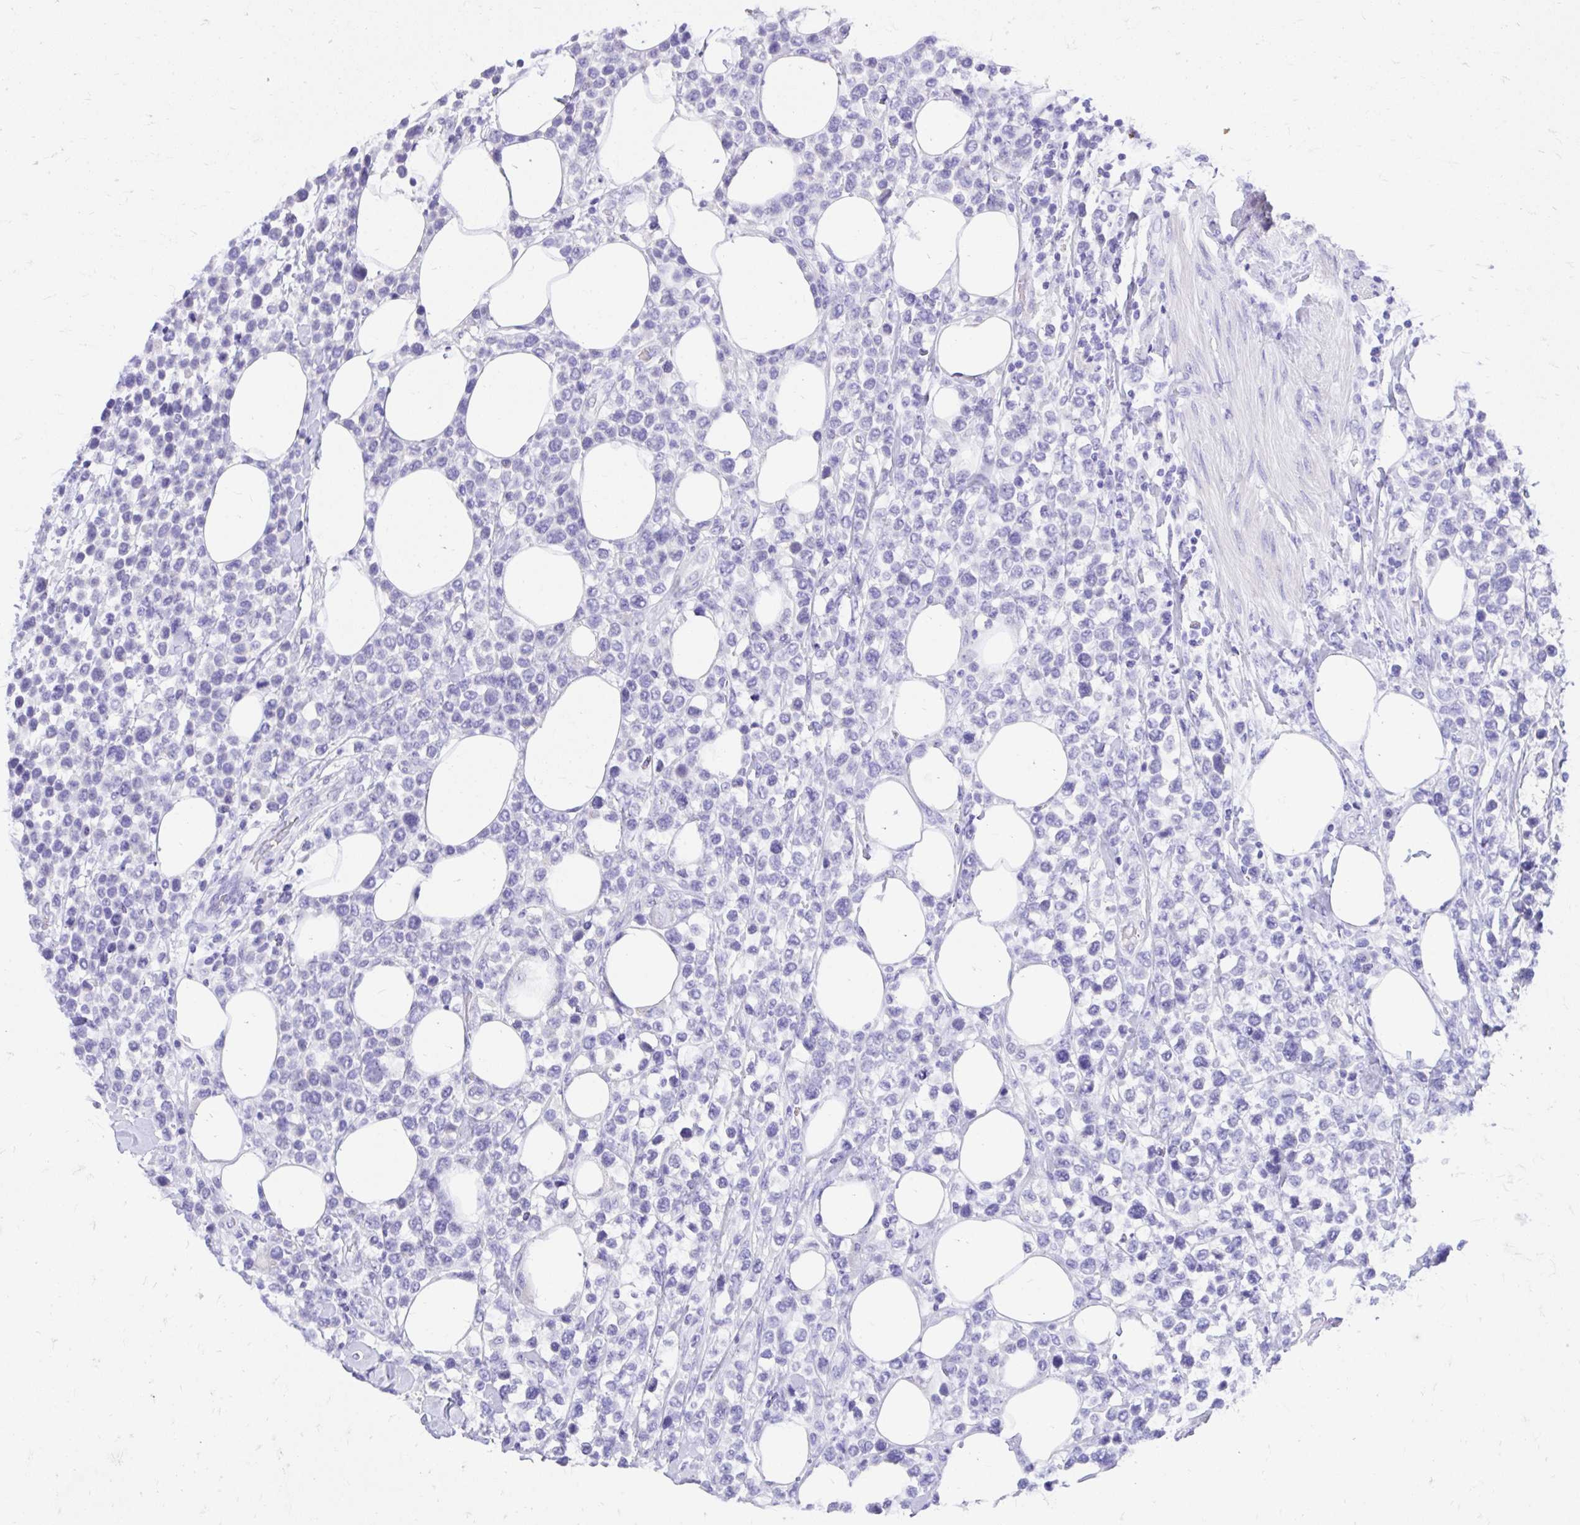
{"staining": {"intensity": "negative", "quantity": "none", "location": "none"}, "tissue": "lymphoma", "cell_type": "Tumor cells", "image_type": "cancer", "snomed": [{"axis": "morphology", "description": "Malignant lymphoma, non-Hodgkin's type, High grade"}, {"axis": "topography", "description": "Soft tissue"}], "caption": "High power microscopy micrograph of an immunohistochemistry photomicrograph of malignant lymphoma, non-Hodgkin's type (high-grade), revealing no significant positivity in tumor cells. Nuclei are stained in blue.", "gene": "MON1A", "patient": {"sex": "female", "age": 56}}